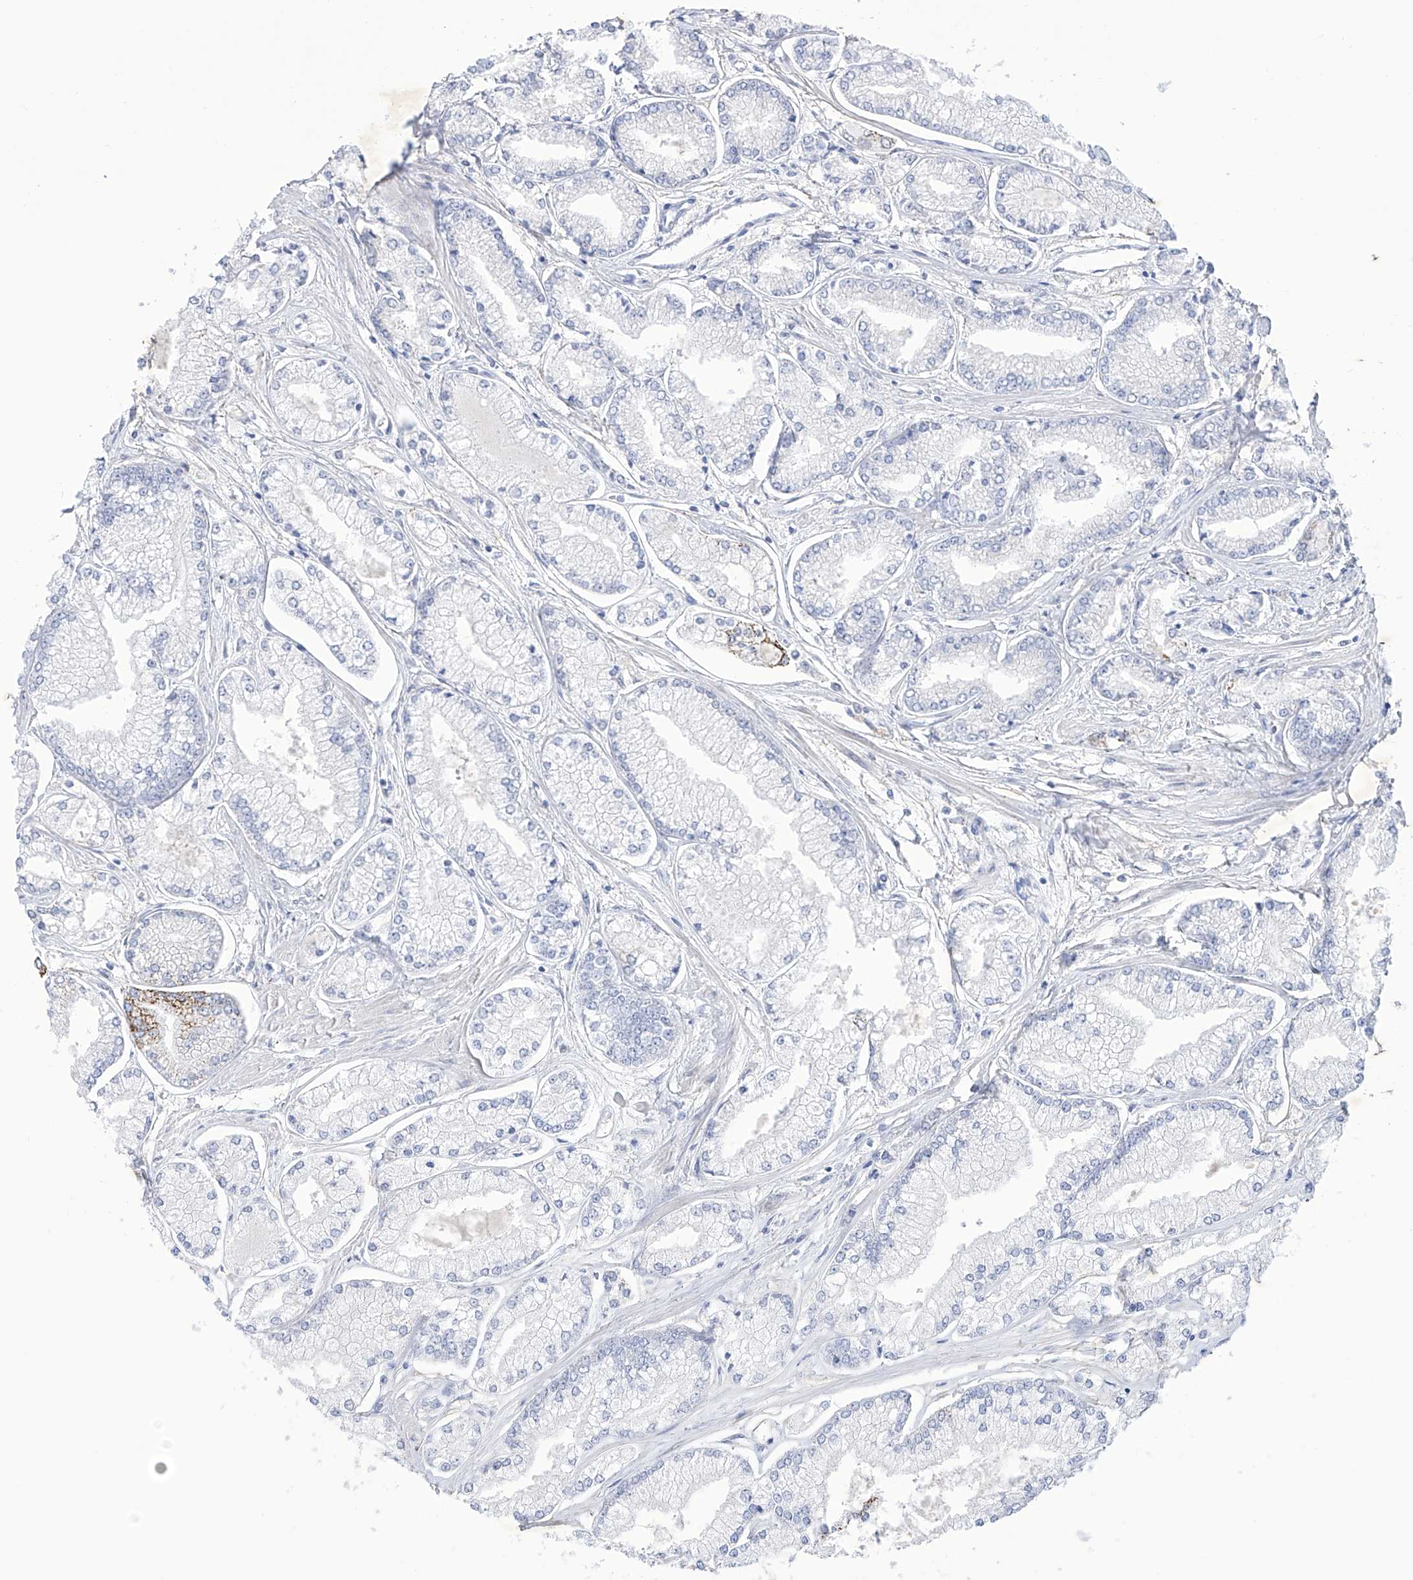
{"staining": {"intensity": "negative", "quantity": "none", "location": "none"}, "tissue": "prostate cancer", "cell_type": "Tumor cells", "image_type": "cancer", "snomed": [{"axis": "morphology", "description": "Adenocarcinoma, Low grade"}, {"axis": "topography", "description": "Prostate"}], "caption": "IHC micrograph of neoplastic tissue: low-grade adenocarcinoma (prostate) stained with DAB (3,3'-diaminobenzidine) shows no significant protein expression in tumor cells. (DAB (3,3'-diaminobenzidine) immunohistochemistry (IHC) visualized using brightfield microscopy, high magnification).", "gene": "C1orf87", "patient": {"sex": "male", "age": 52}}